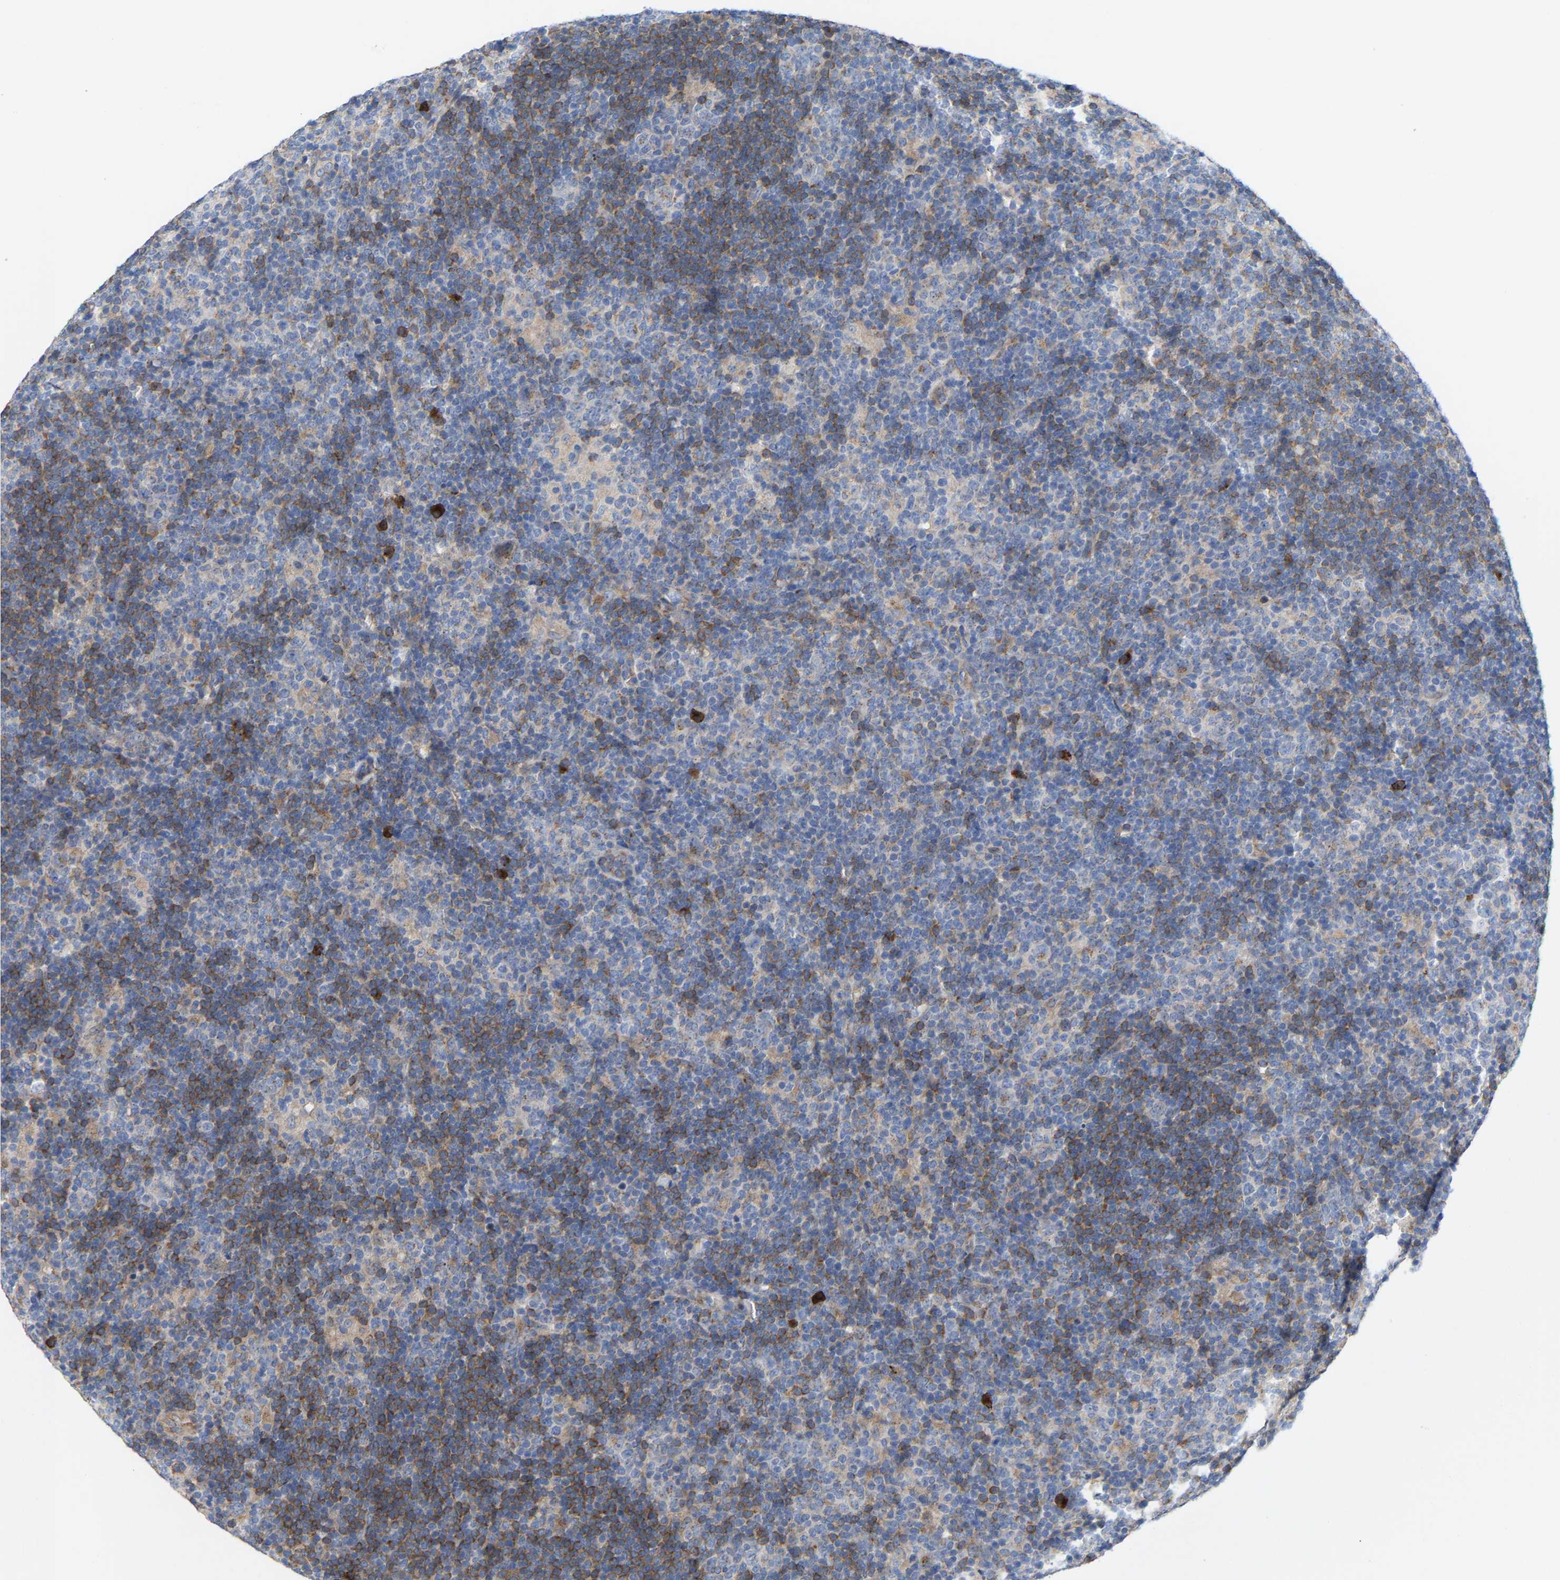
{"staining": {"intensity": "weak", "quantity": "<25%", "location": "cytoplasmic/membranous"}, "tissue": "lymphoma", "cell_type": "Tumor cells", "image_type": "cancer", "snomed": [{"axis": "morphology", "description": "Hodgkin's disease, NOS"}, {"axis": "topography", "description": "Lymph node"}], "caption": "Hodgkin's disease was stained to show a protein in brown. There is no significant expression in tumor cells.", "gene": "PPP1R15A", "patient": {"sex": "female", "age": 57}}